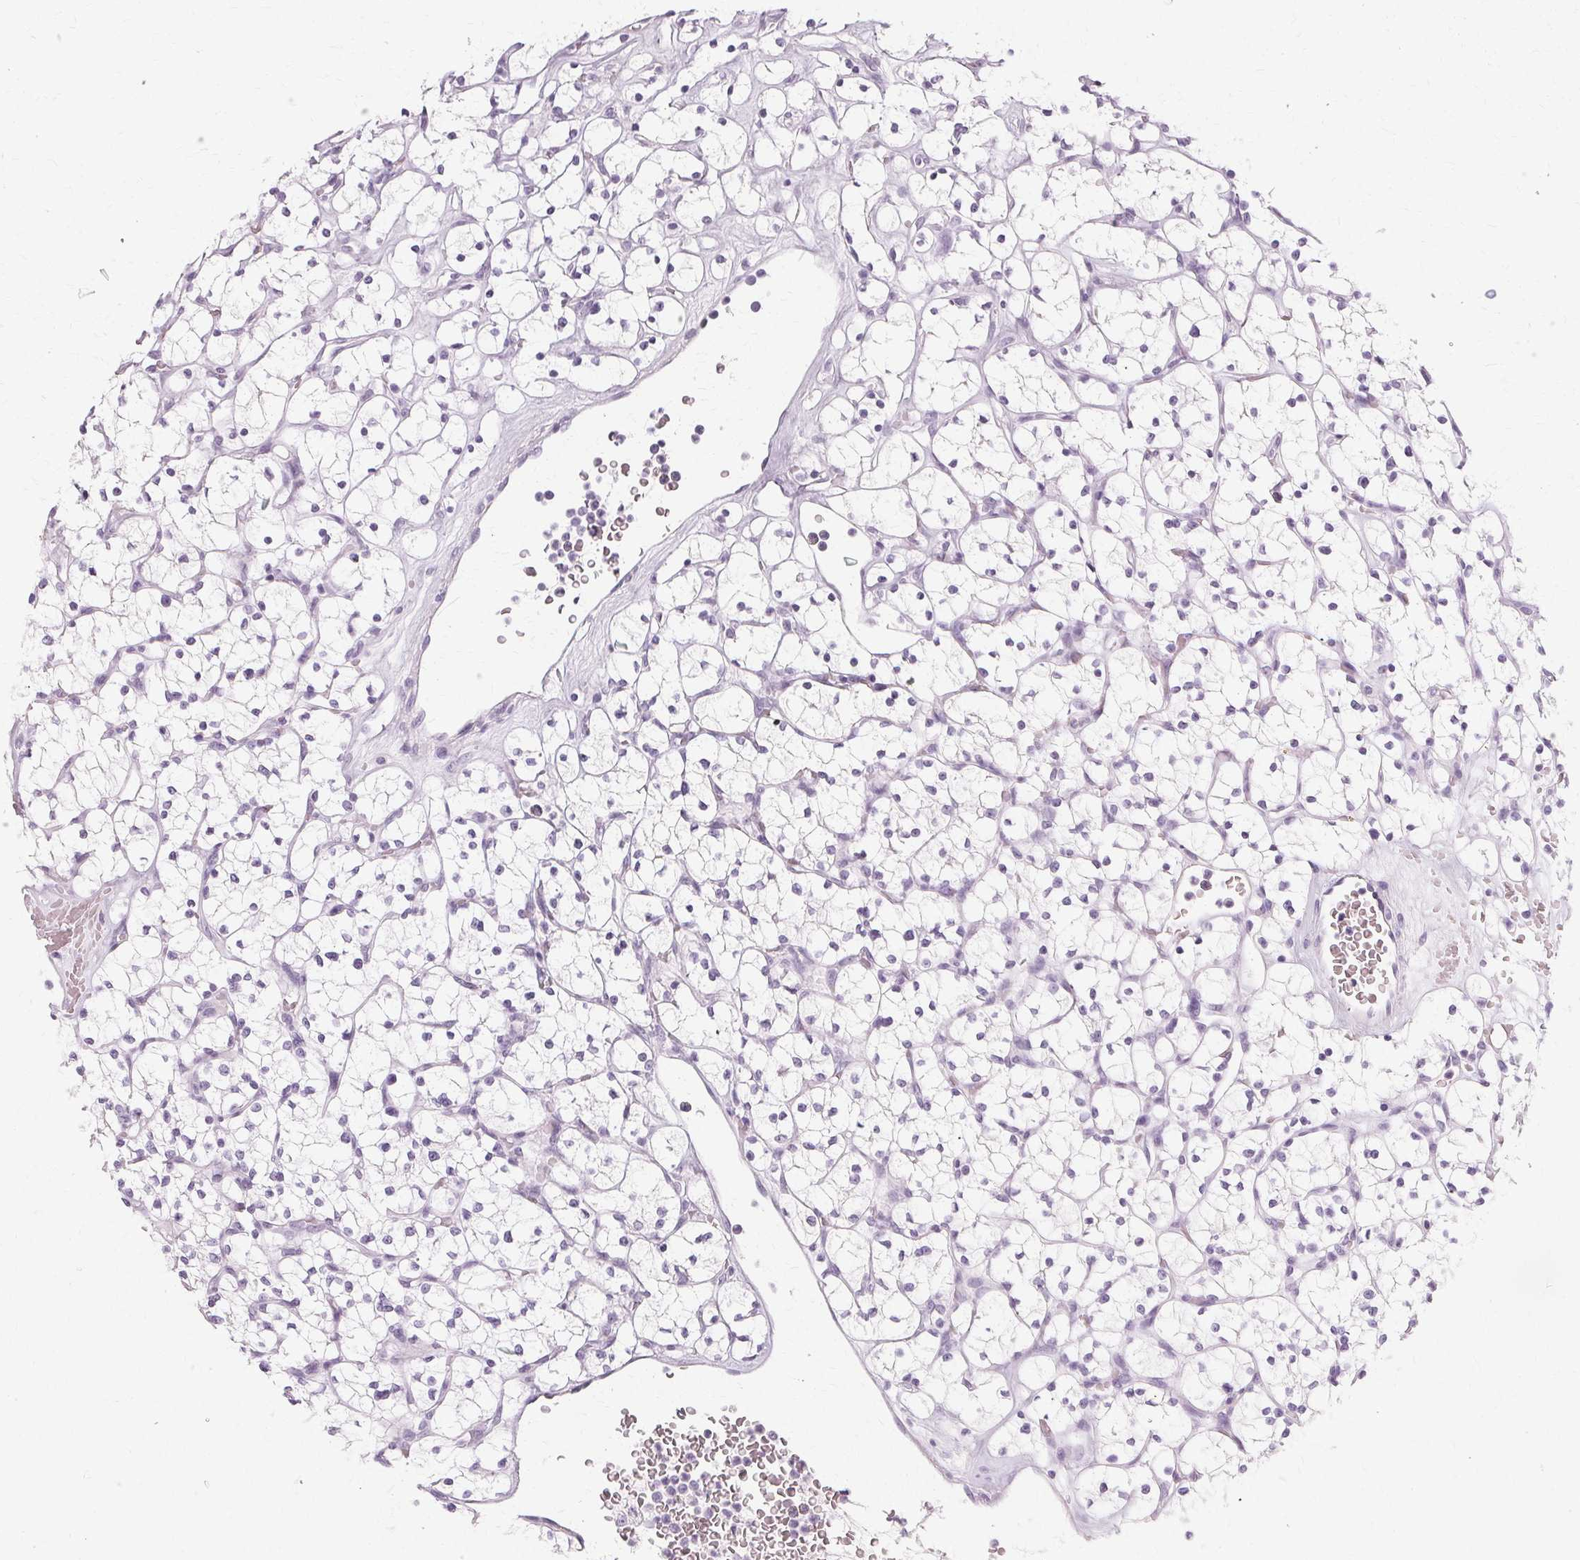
{"staining": {"intensity": "negative", "quantity": "none", "location": "none"}, "tissue": "renal cancer", "cell_type": "Tumor cells", "image_type": "cancer", "snomed": [{"axis": "morphology", "description": "Adenocarcinoma, NOS"}, {"axis": "topography", "description": "Kidney"}], "caption": "Histopathology image shows no protein staining in tumor cells of renal cancer tissue.", "gene": "KRT6C", "patient": {"sex": "female", "age": 64}}